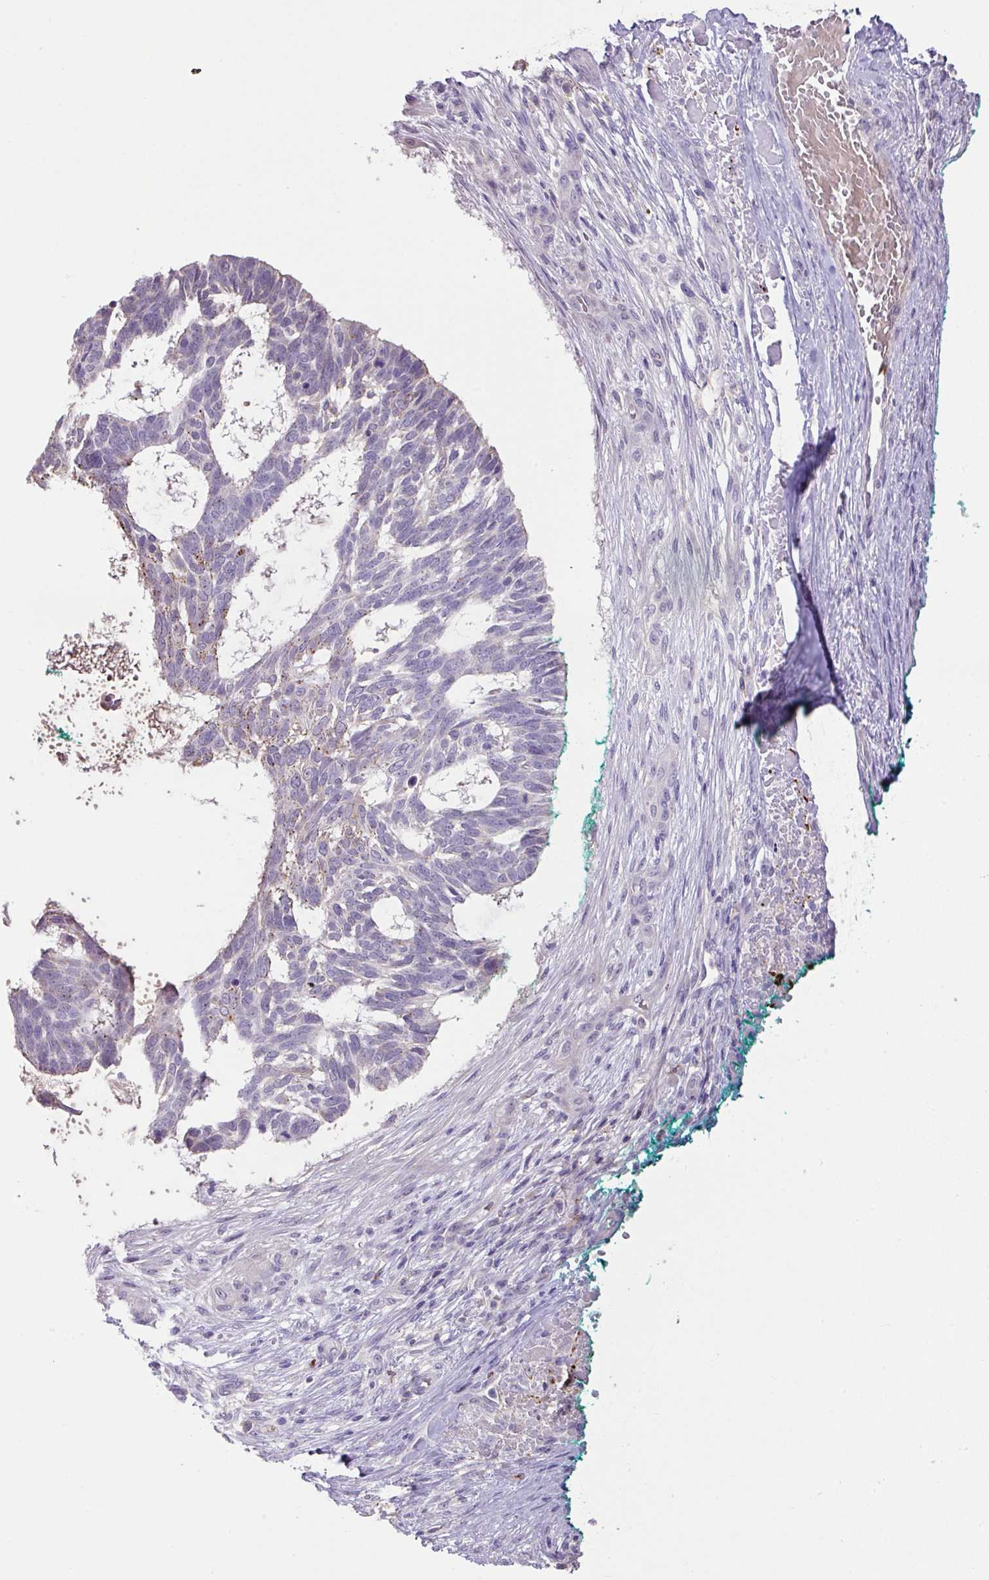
{"staining": {"intensity": "negative", "quantity": "none", "location": "none"}, "tissue": "skin cancer", "cell_type": "Tumor cells", "image_type": "cancer", "snomed": [{"axis": "morphology", "description": "Basal cell carcinoma"}, {"axis": "topography", "description": "Skin"}], "caption": "Skin basal cell carcinoma stained for a protein using immunohistochemistry (IHC) exhibits no expression tumor cells.", "gene": "PLEKHH3", "patient": {"sex": "male", "age": 88}}